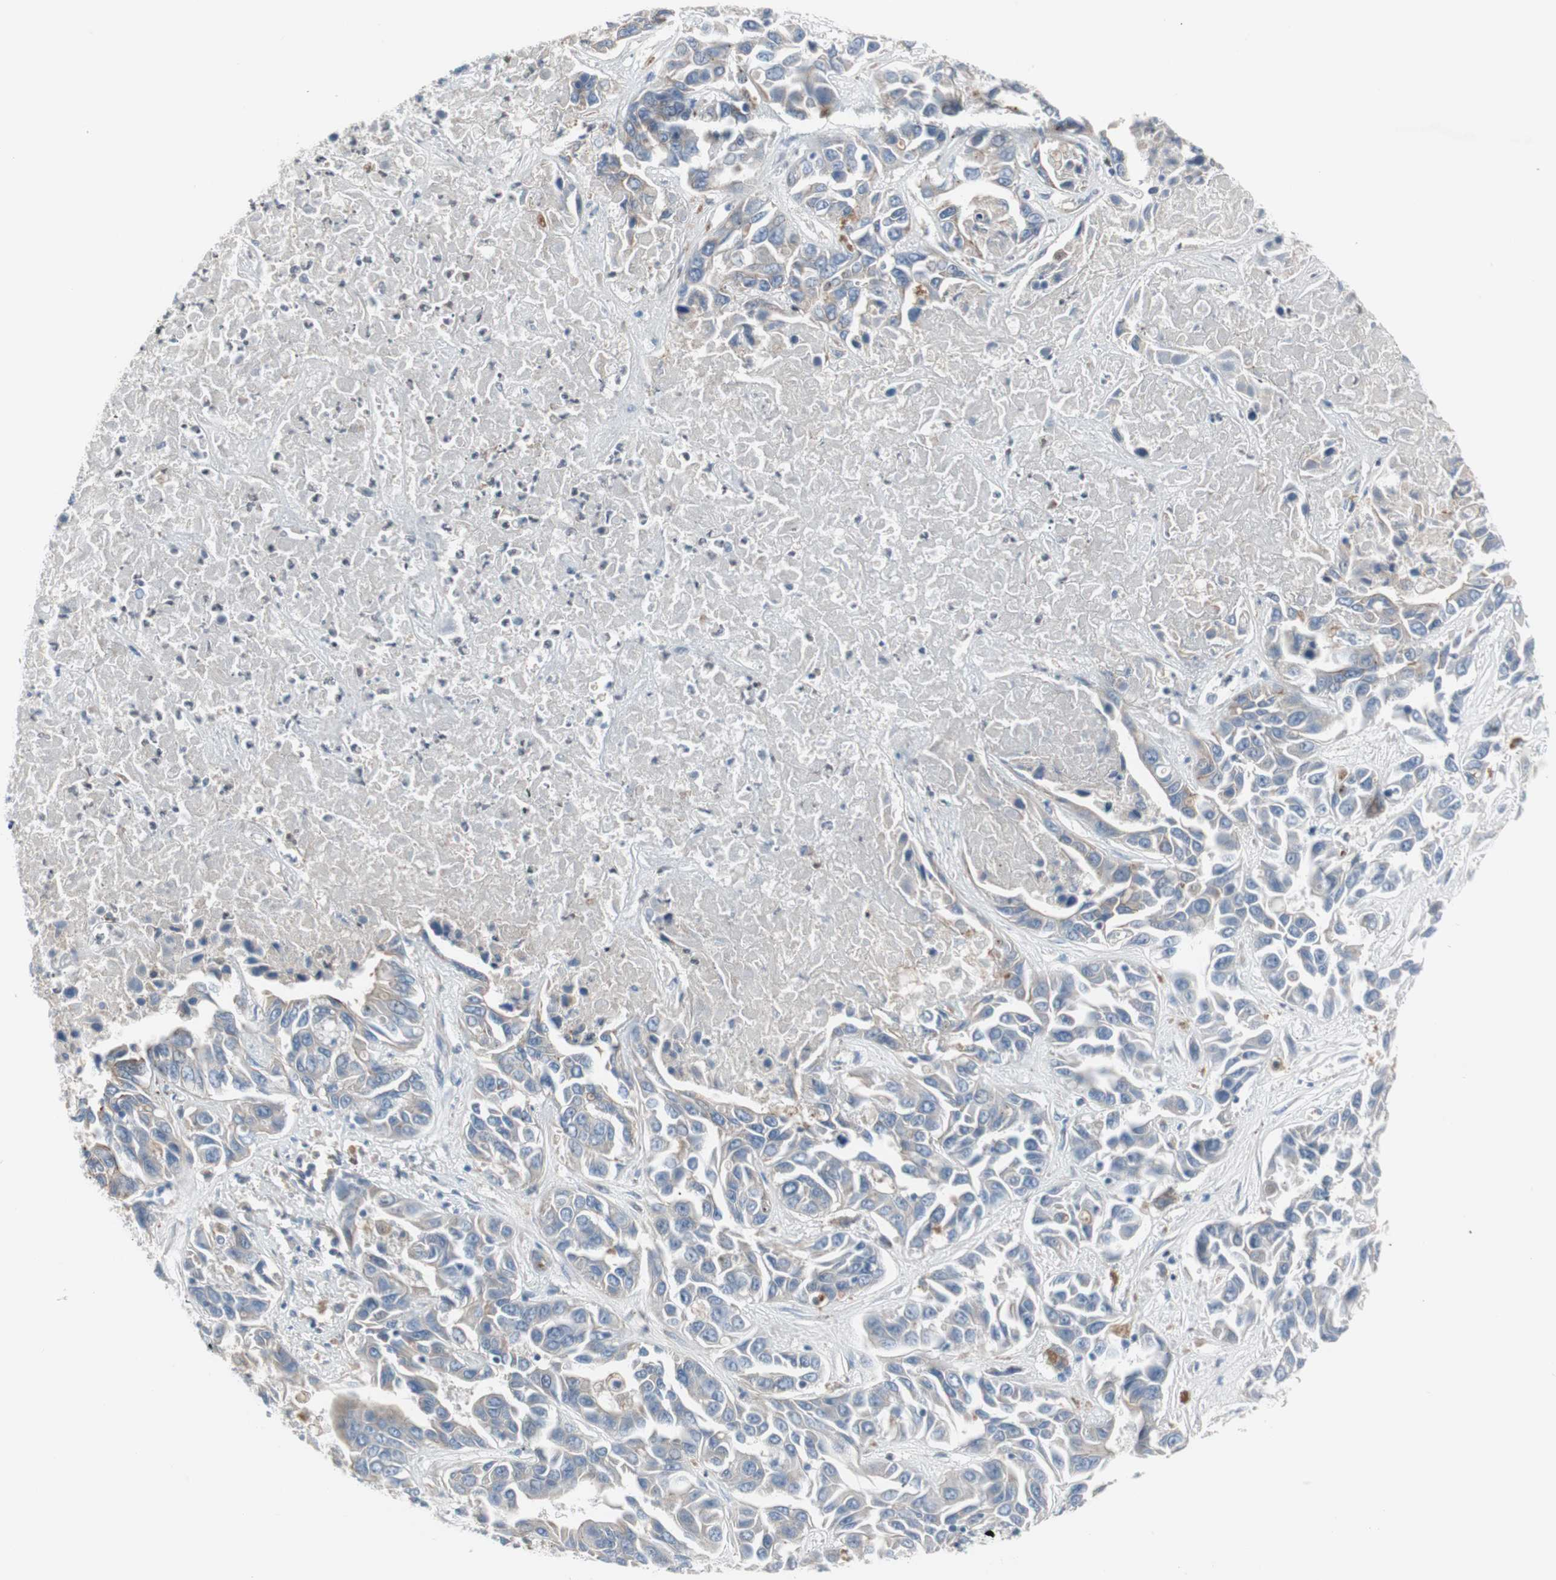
{"staining": {"intensity": "weak", "quantity": "25%-75%", "location": "cytoplasmic/membranous"}, "tissue": "liver cancer", "cell_type": "Tumor cells", "image_type": "cancer", "snomed": [{"axis": "morphology", "description": "Cholangiocarcinoma"}, {"axis": "topography", "description": "Liver"}], "caption": "The photomicrograph reveals a brown stain indicating the presence of a protein in the cytoplasmic/membranous of tumor cells in liver cholangiocarcinoma.", "gene": "CAND2", "patient": {"sex": "female", "age": 52}}